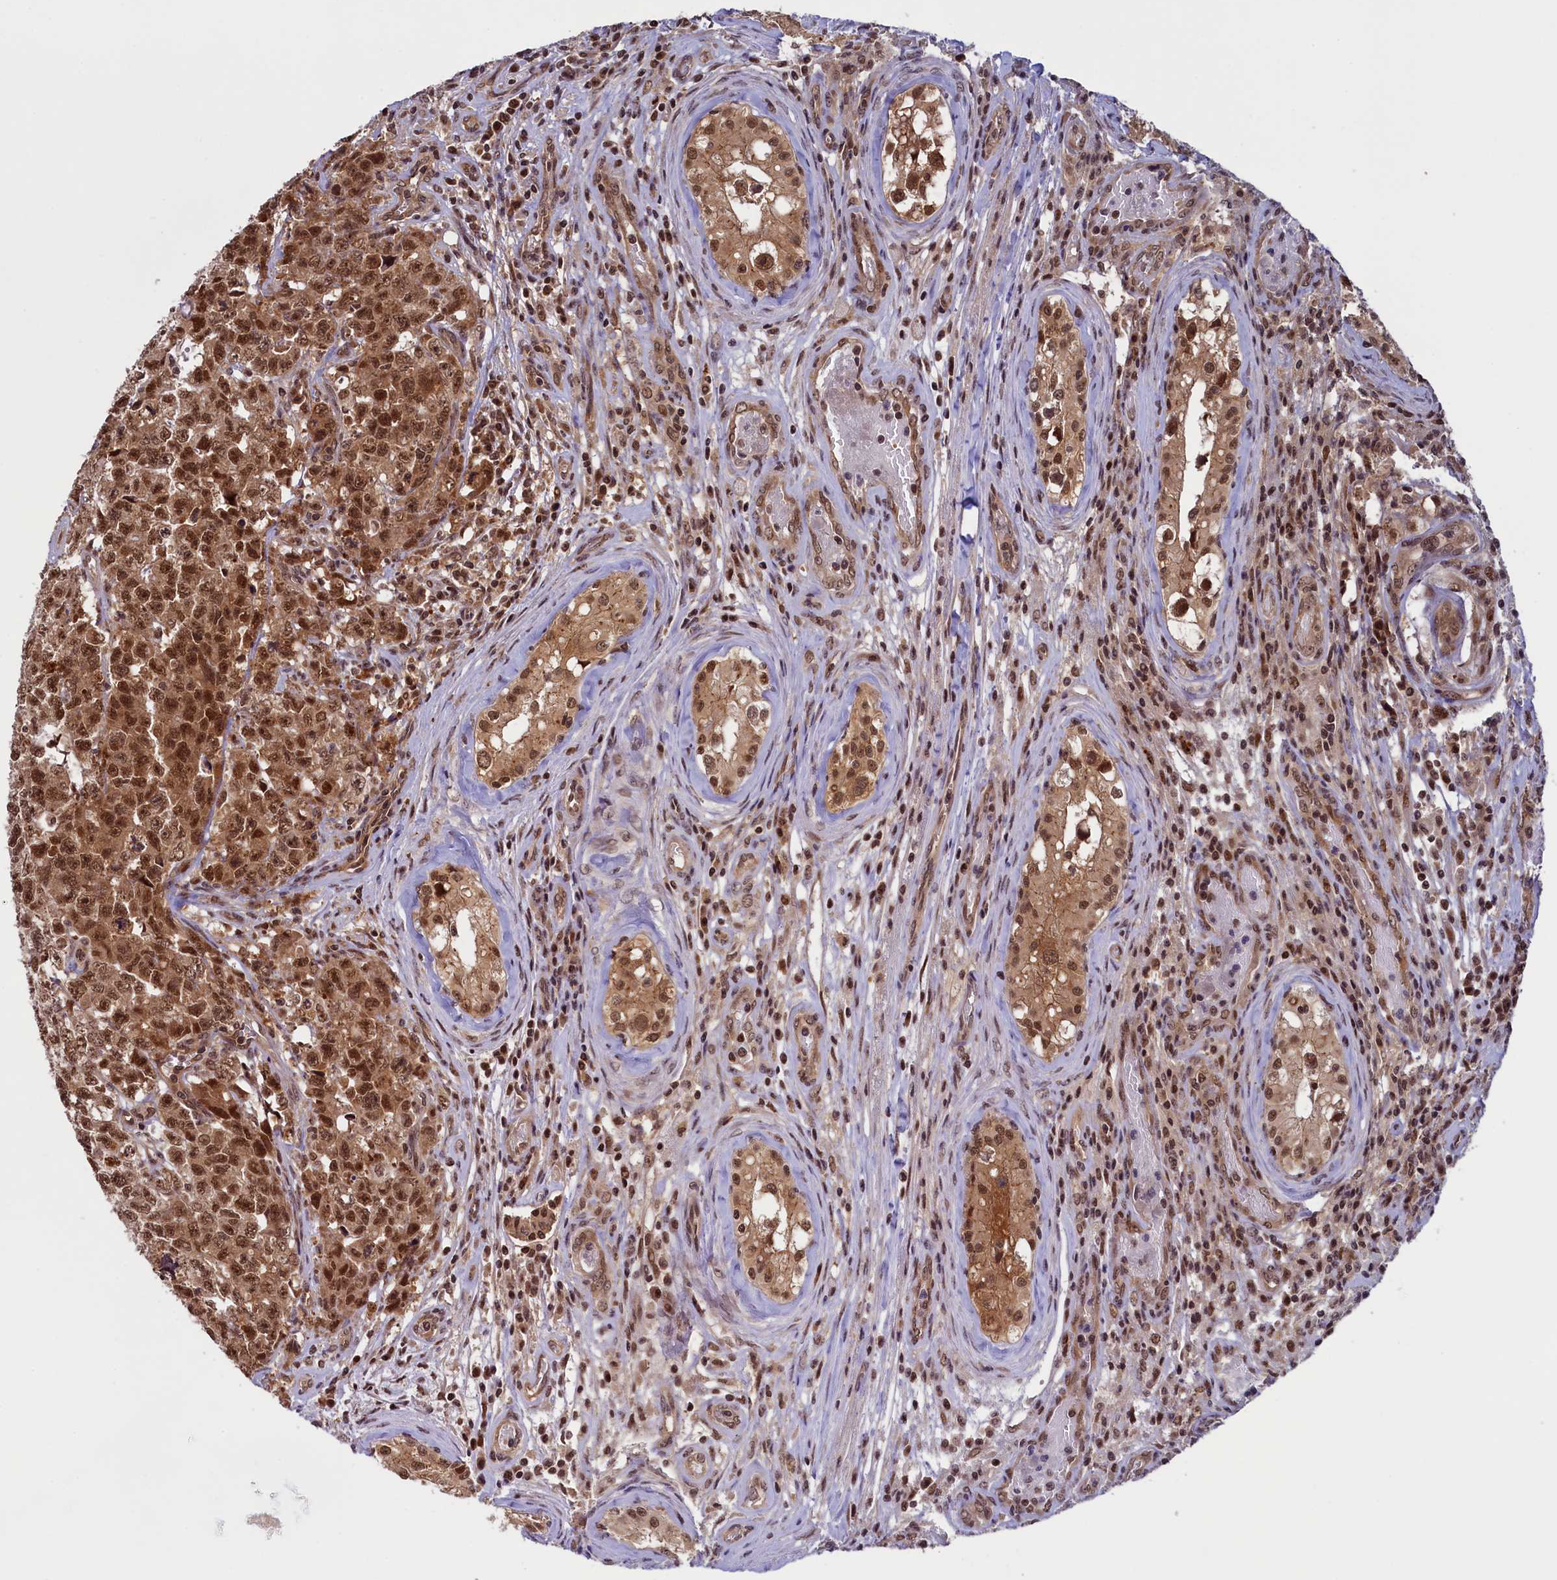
{"staining": {"intensity": "strong", "quantity": ">75%", "location": "cytoplasmic/membranous,nuclear"}, "tissue": "testis cancer", "cell_type": "Tumor cells", "image_type": "cancer", "snomed": [{"axis": "morphology", "description": "Carcinoma, Embryonal, NOS"}, {"axis": "topography", "description": "Testis"}], "caption": "This micrograph demonstrates IHC staining of human embryonal carcinoma (testis), with high strong cytoplasmic/membranous and nuclear staining in about >75% of tumor cells.", "gene": "SLC7A6OS", "patient": {"sex": "male", "age": 28}}